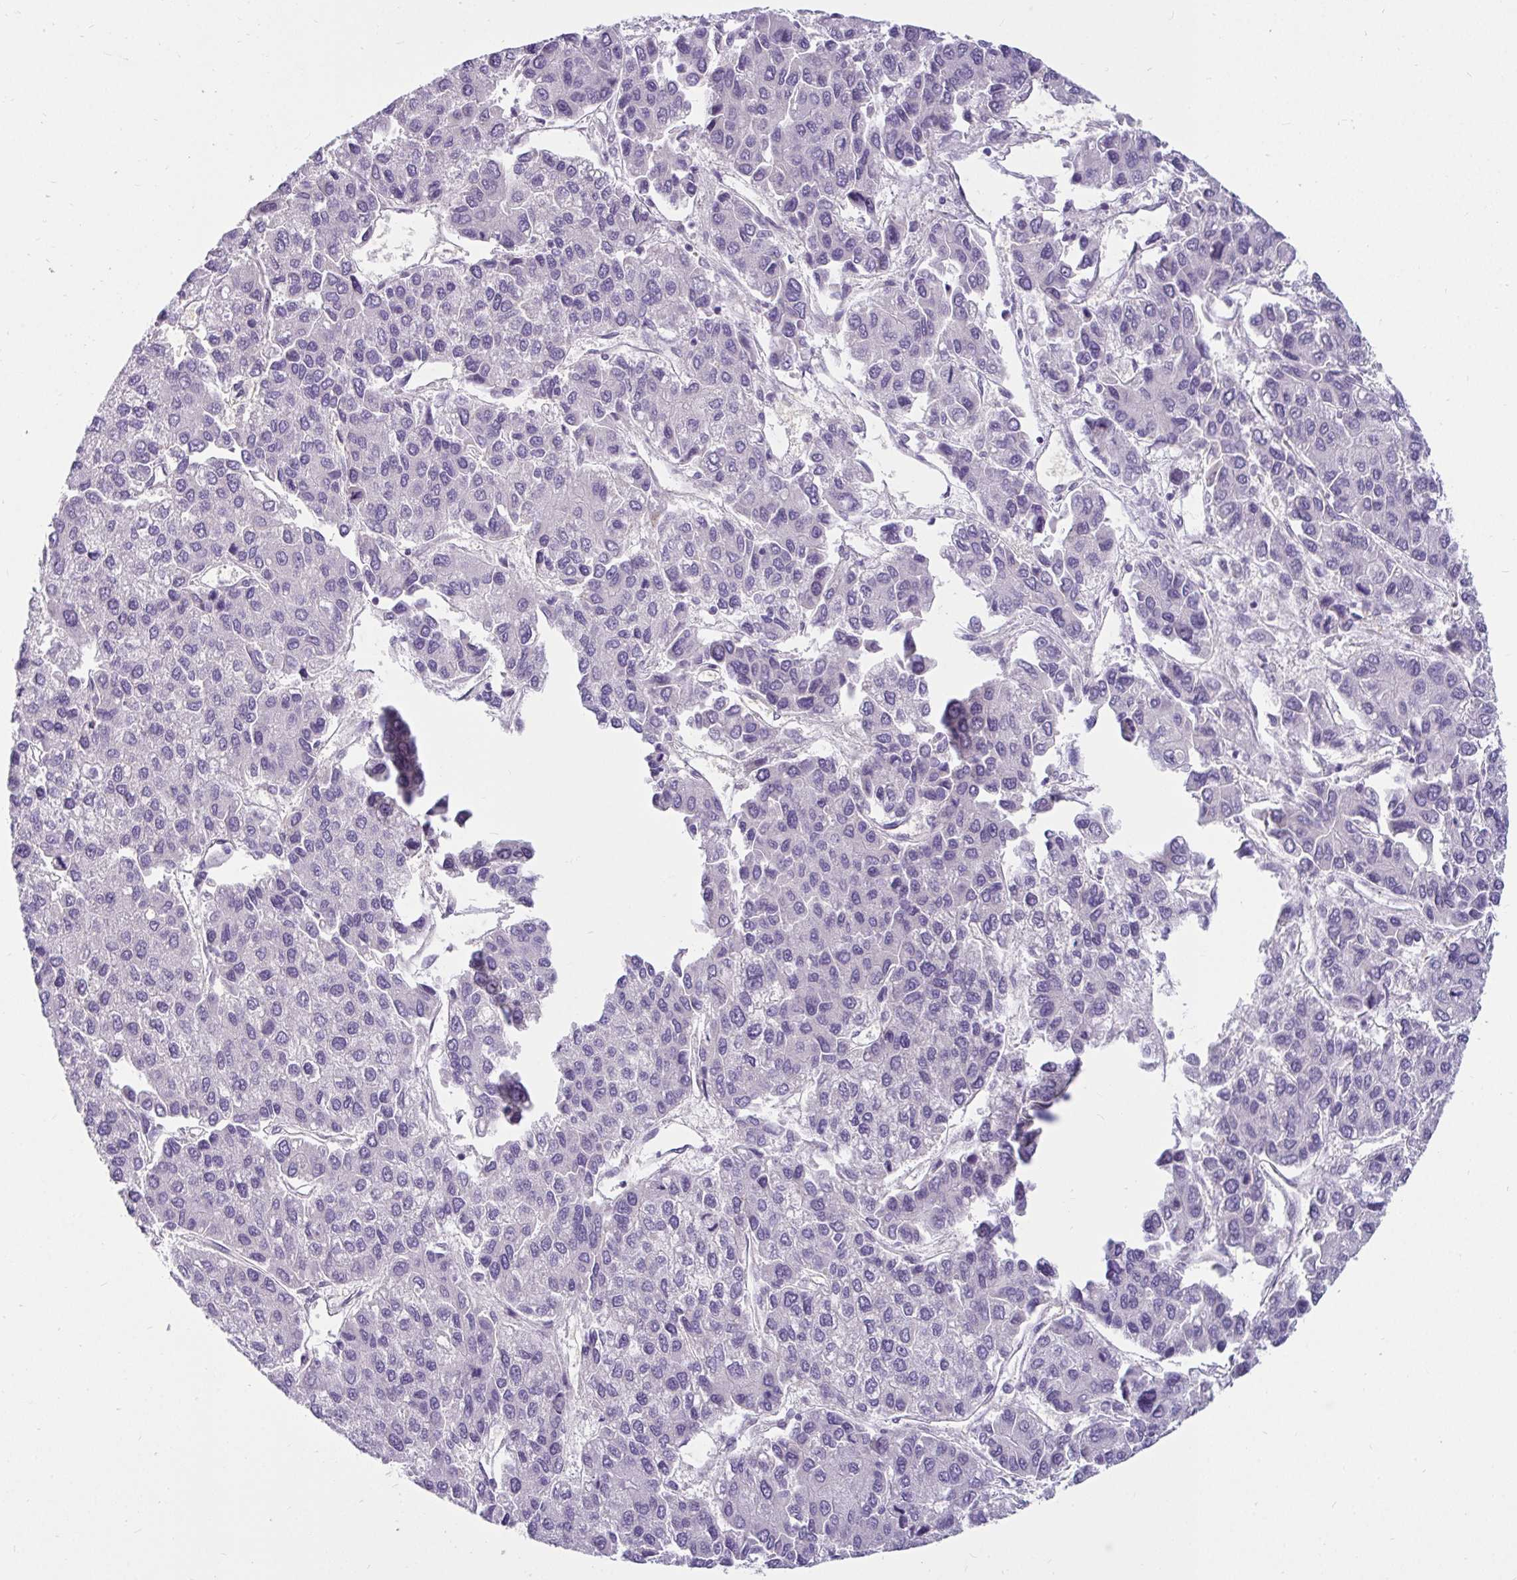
{"staining": {"intensity": "negative", "quantity": "none", "location": "none"}, "tissue": "liver cancer", "cell_type": "Tumor cells", "image_type": "cancer", "snomed": [{"axis": "morphology", "description": "Carcinoma, Hepatocellular, NOS"}, {"axis": "topography", "description": "Liver"}], "caption": "This histopathology image is of liver cancer stained with immunohistochemistry (IHC) to label a protein in brown with the nuclei are counter-stained blue. There is no positivity in tumor cells.", "gene": "CTSZ", "patient": {"sex": "female", "age": 66}}